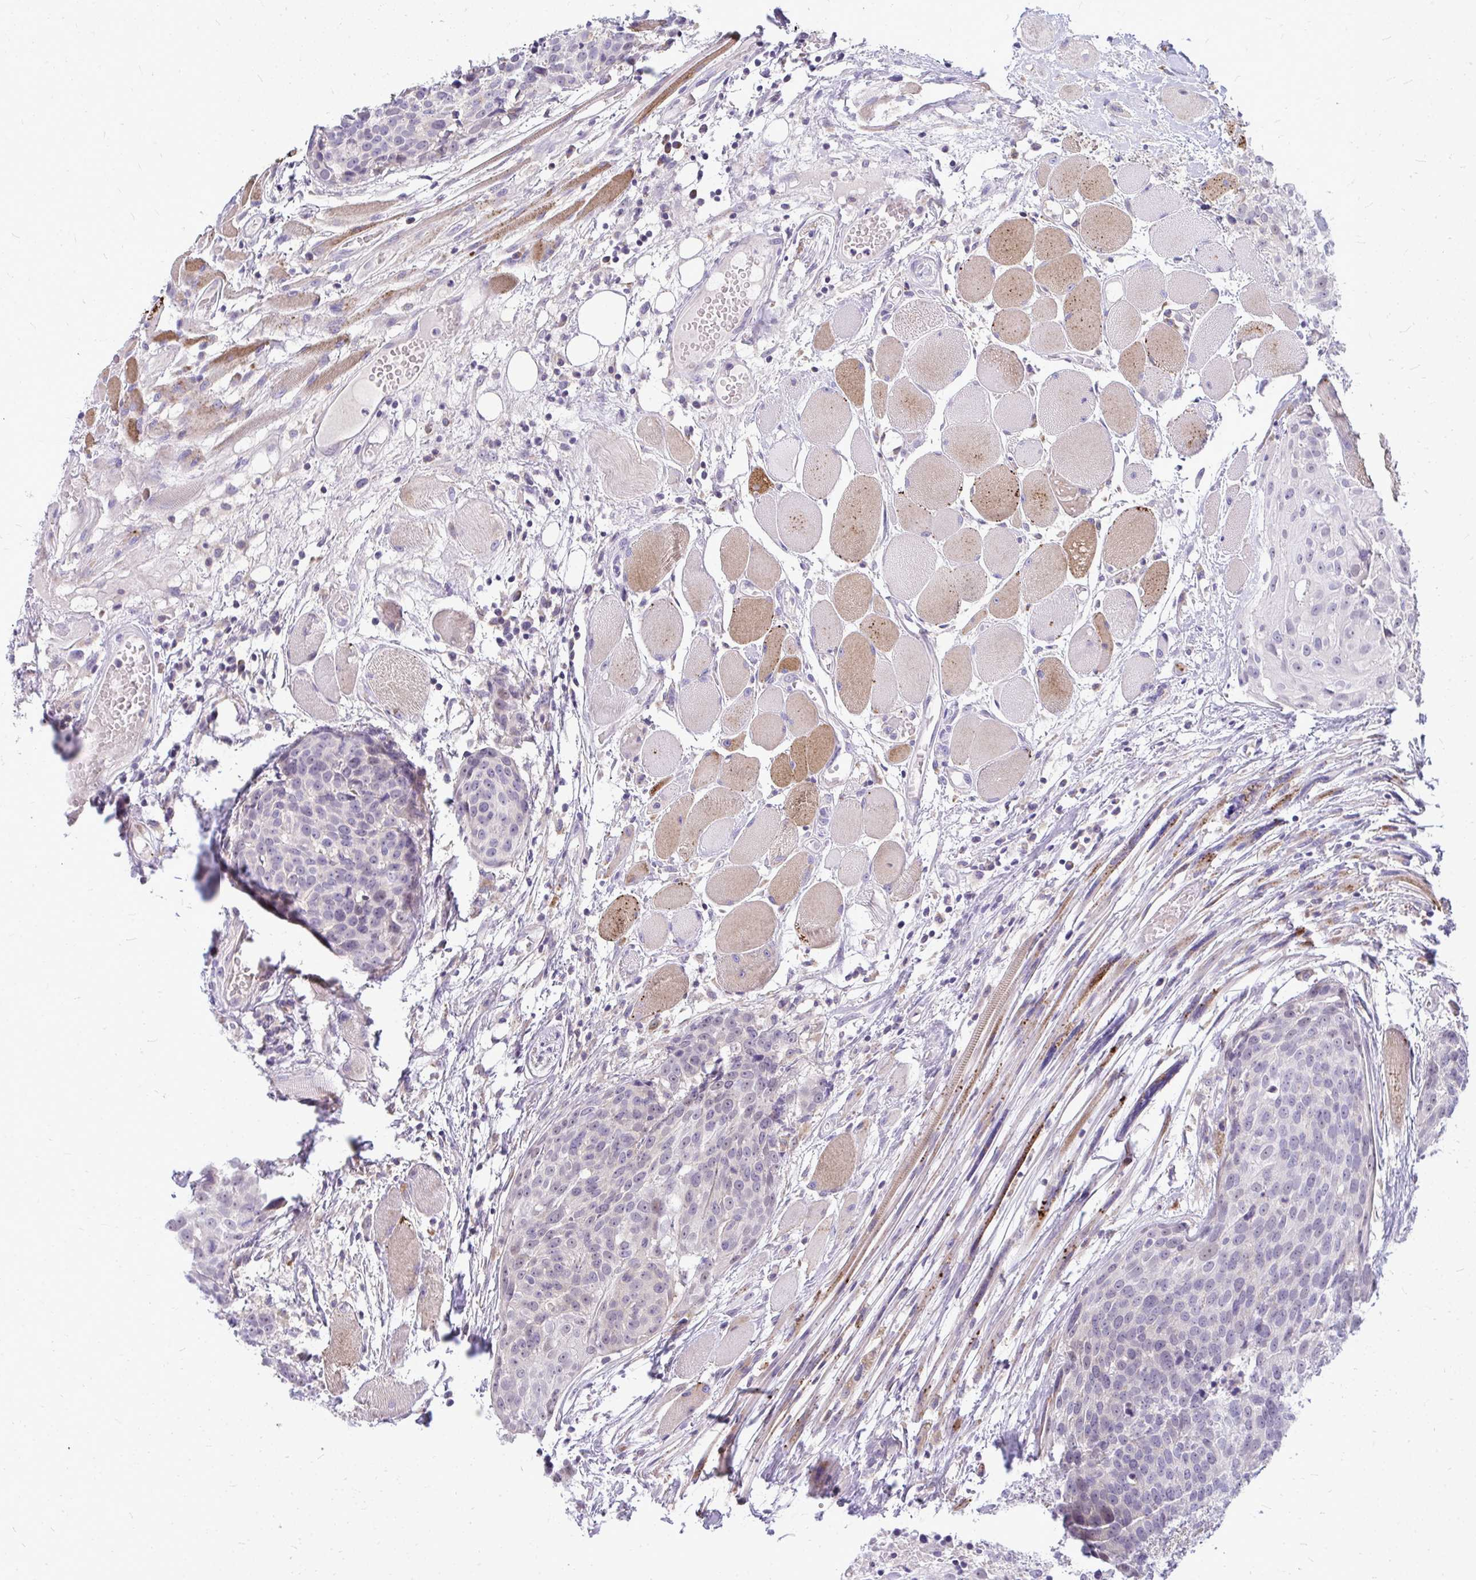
{"staining": {"intensity": "negative", "quantity": "none", "location": "none"}, "tissue": "head and neck cancer", "cell_type": "Tumor cells", "image_type": "cancer", "snomed": [{"axis": "morphology", "description": "Squamous cell carcinoma, NOS"}, {"axis": "topography", "description": "Oral tissue"}, {"axis": "topography", "description": "Head-Neck"}], "caption": "A micrograph of human squamous cell carcinoma (head and neck) is negative for staining in tumor cells.", "gene": "ZSCAN25", "patient": {"sex": "male", "age": 64}}